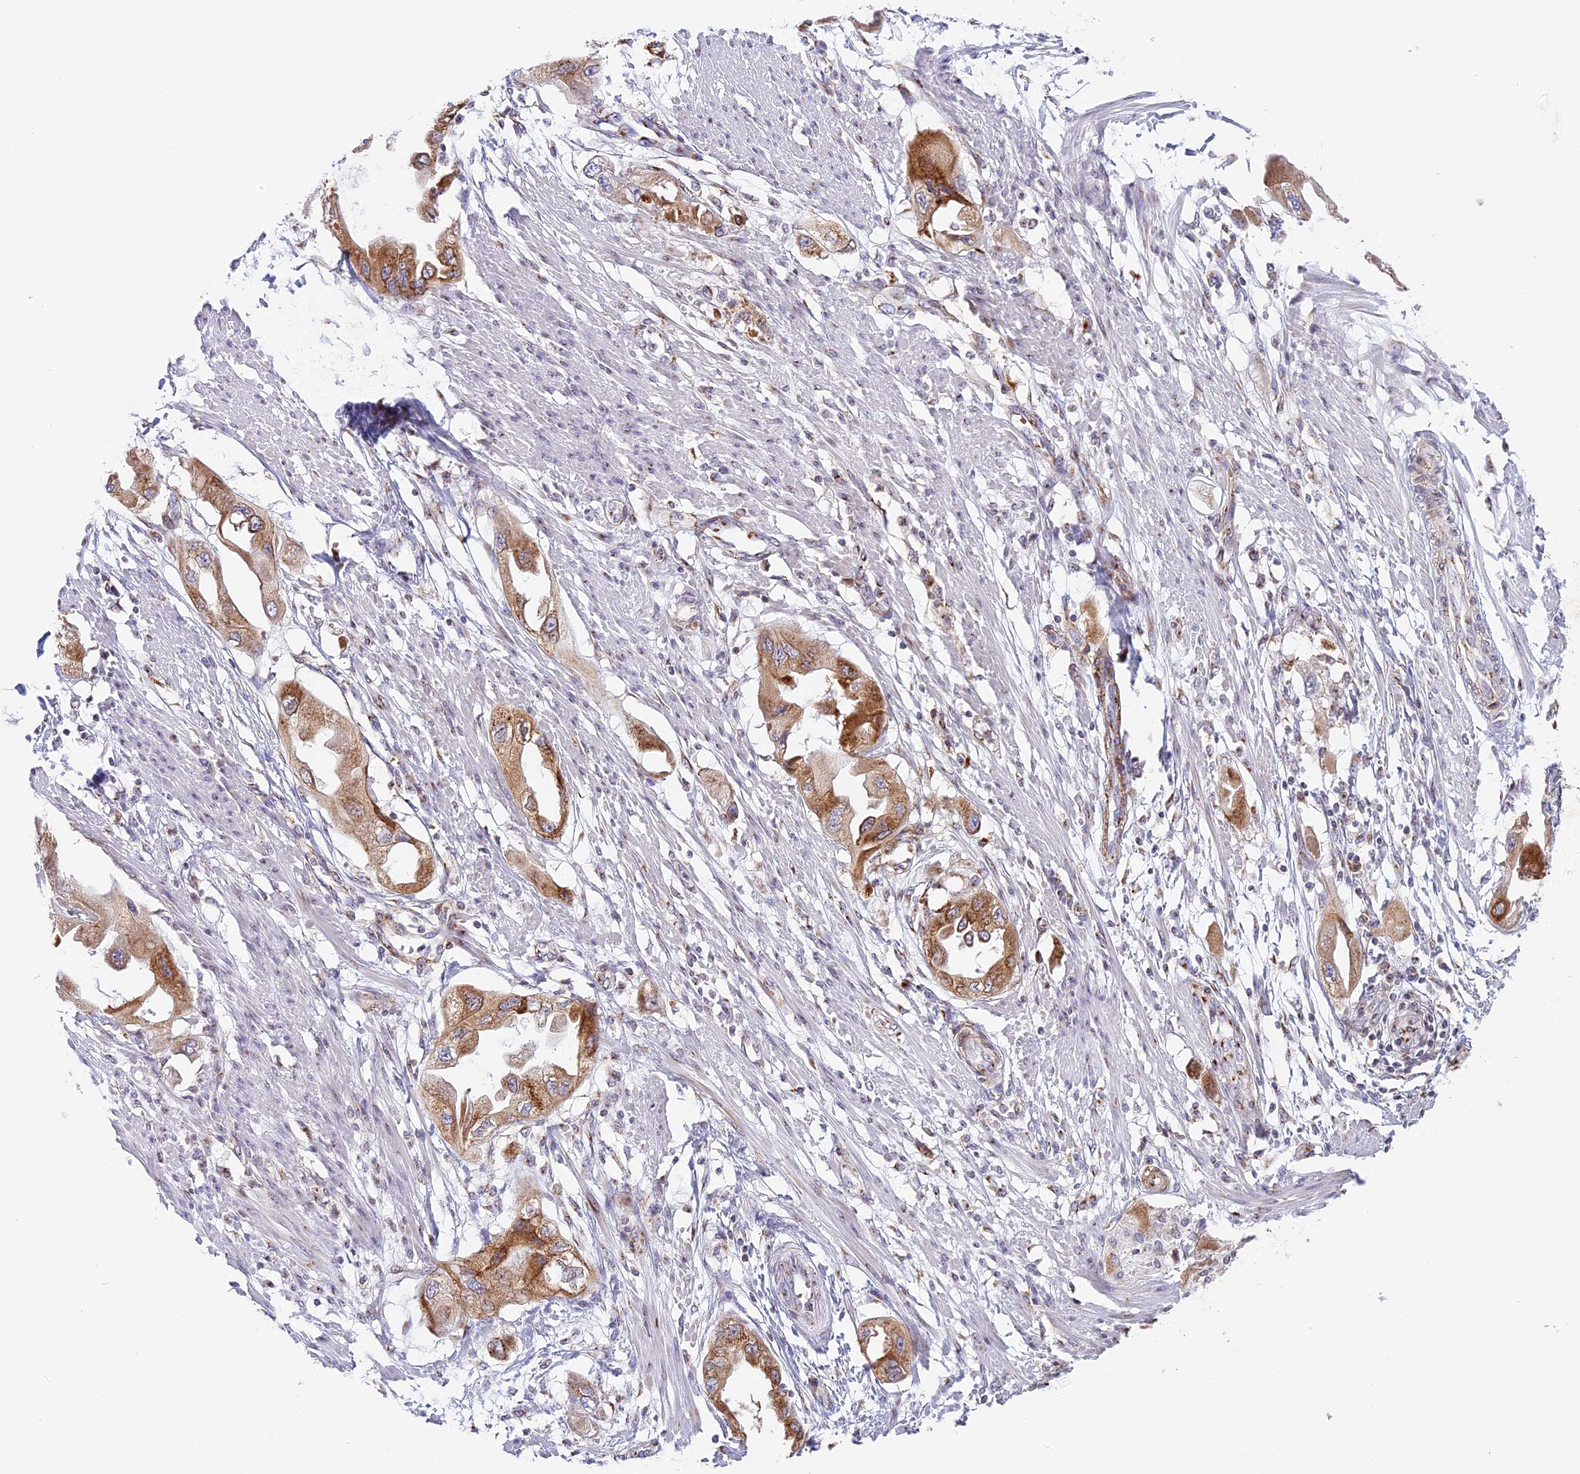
{"staining": {"intensity": "moderate", "quantity": ">75%", "location": "cytoplasmic/membranous"}, "tissue": "endometrial cancer", "cell_type": "Tumor cells", "image_type": "cancer", "snomed": [{"axis": "morphology", "description": "Adenocarcinoma, NOS"}, {"axis": "topography", "description": "Endometrium"}], "caption": "Protein staining reveals moderate cytoplasmic/membranous positivity in approximately >75% of tumor cells in endometrial cancer (adenocarcinoma). (Stains: DAB (3,3'-diaminobenzidine) in brown, nuclei in blue, Microscopy: brightfield microscopy at high magnification).", "gene": "HEATR5B", "patient": {"sex": "female", "age": 67}}